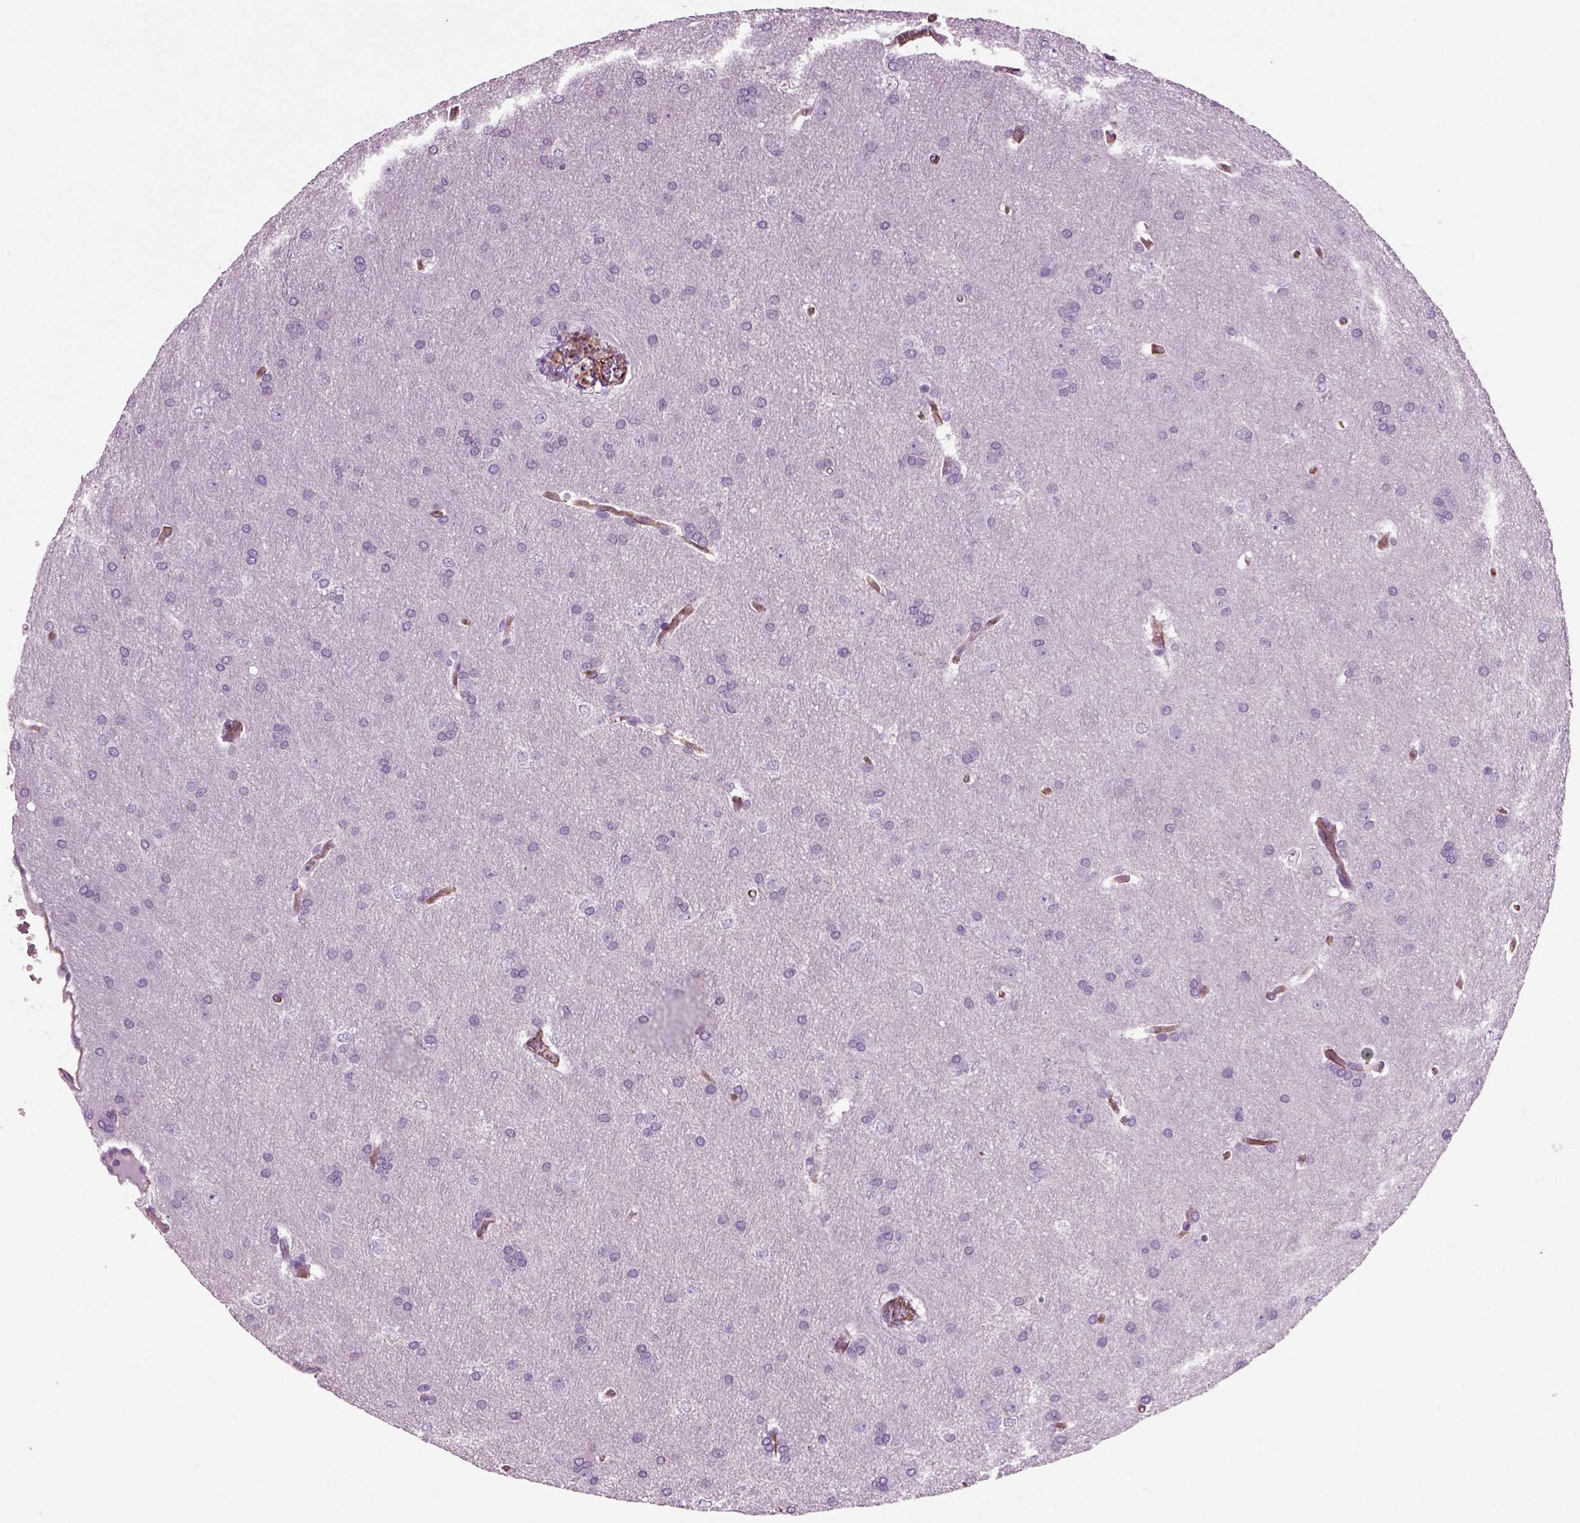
{"staining": {"intensity": "negative", "quantity": "none", "location": "none"}, "tissue": "glioma", "cell_type": "Tumor cells", "image_type": "cancer", "snomed": [{"axis": "morphology", "description": "Glioma, malignant, Low grade"}, {"axis": "topography", "description": "Brain"}], "caption": "A photomicrograph of human malignant low-grade glioma is negative for staining in tumor cells.", "gene": "ACER3", "patient": {"sex": "female", "age": 32}}